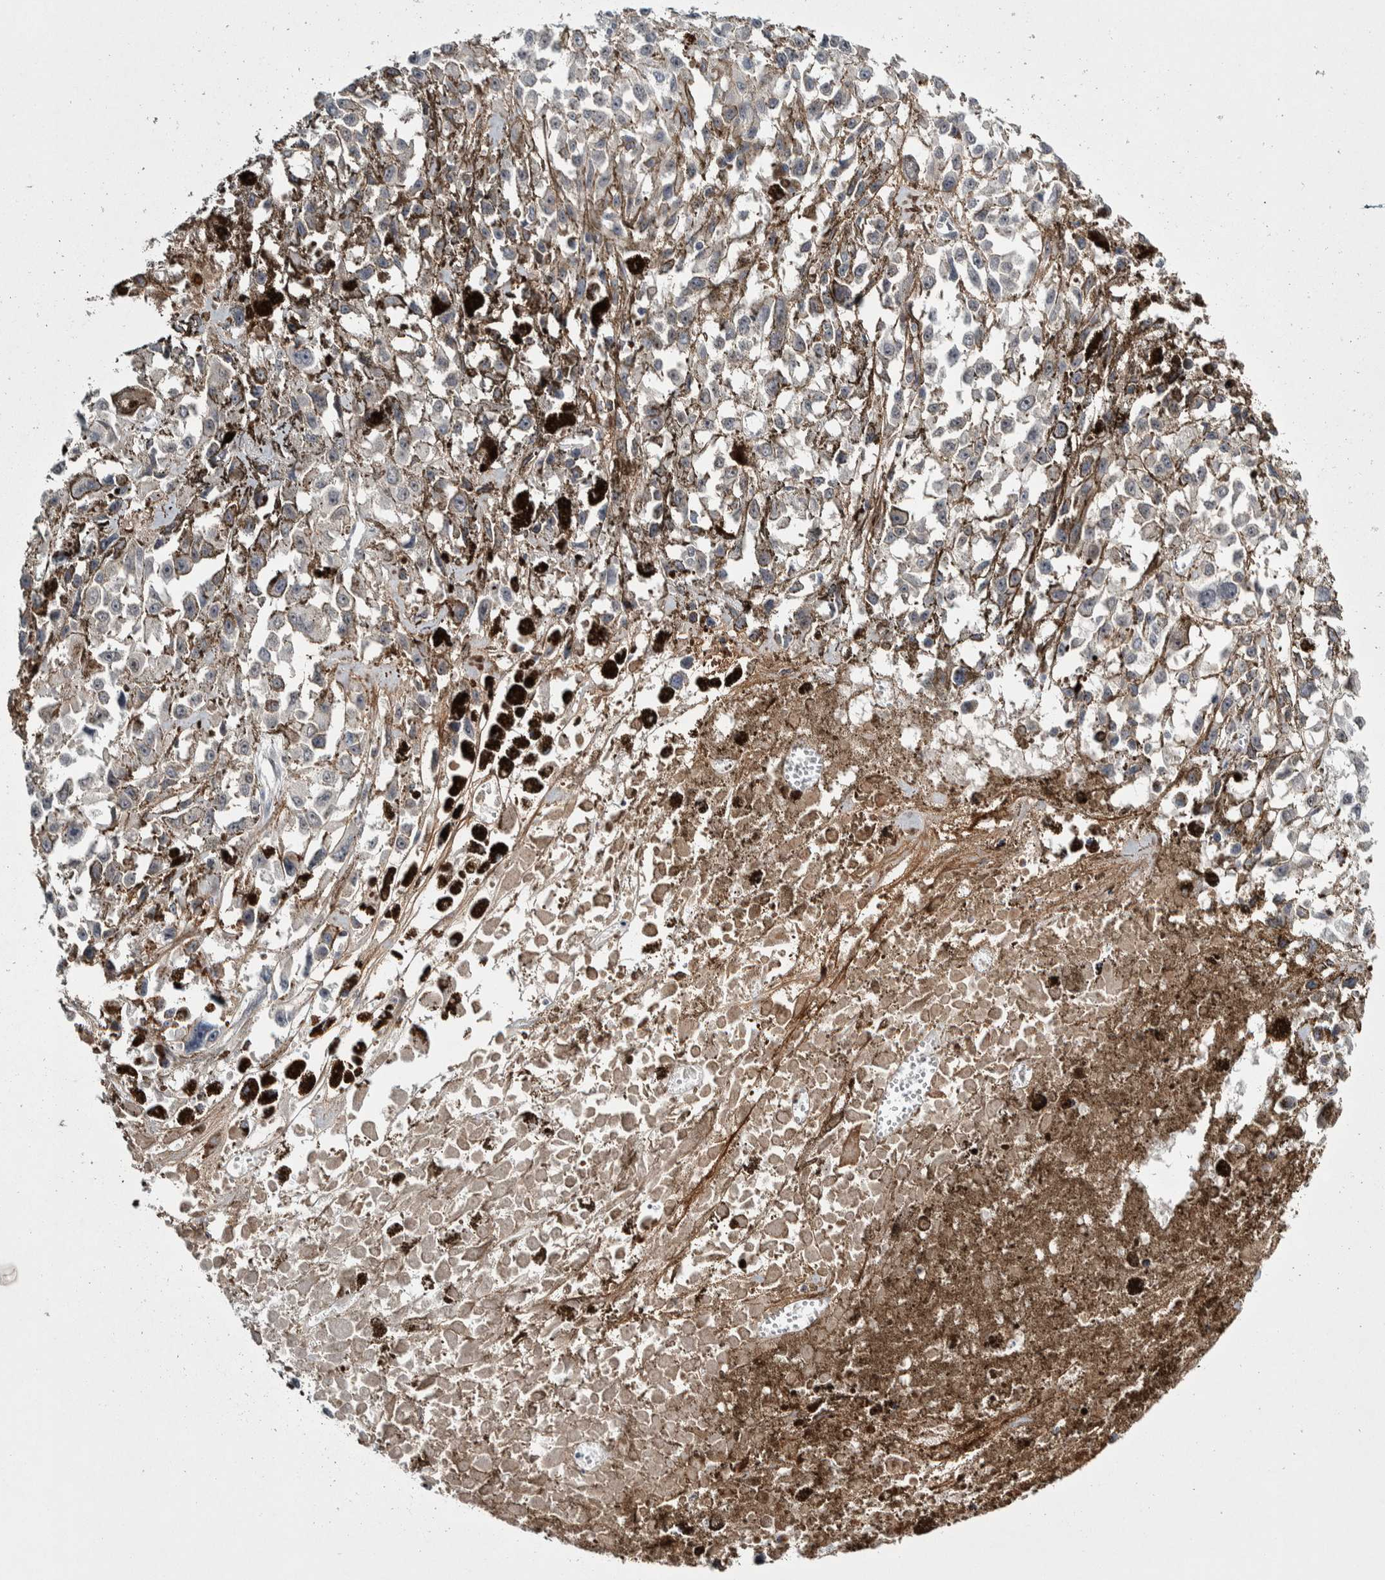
{"staining": {"intensity": "negative", "quantity": "none", "location": "none"}, "tissue": "melanoma", "cell_type": "Tumor cells", "image_type": "cancer", "snomed": [{"axis": "morphology", "description": "Malignant melanoma, Metastatic site"}, {"axis": "topography", "description": "Lymph node"}], "caption": "This is an immunohistochemistry histopathology image of melanoma. There is no positivity in tumor cells.", "gene": "ASPN", "patient": {"sex": "male", "age": 59}}